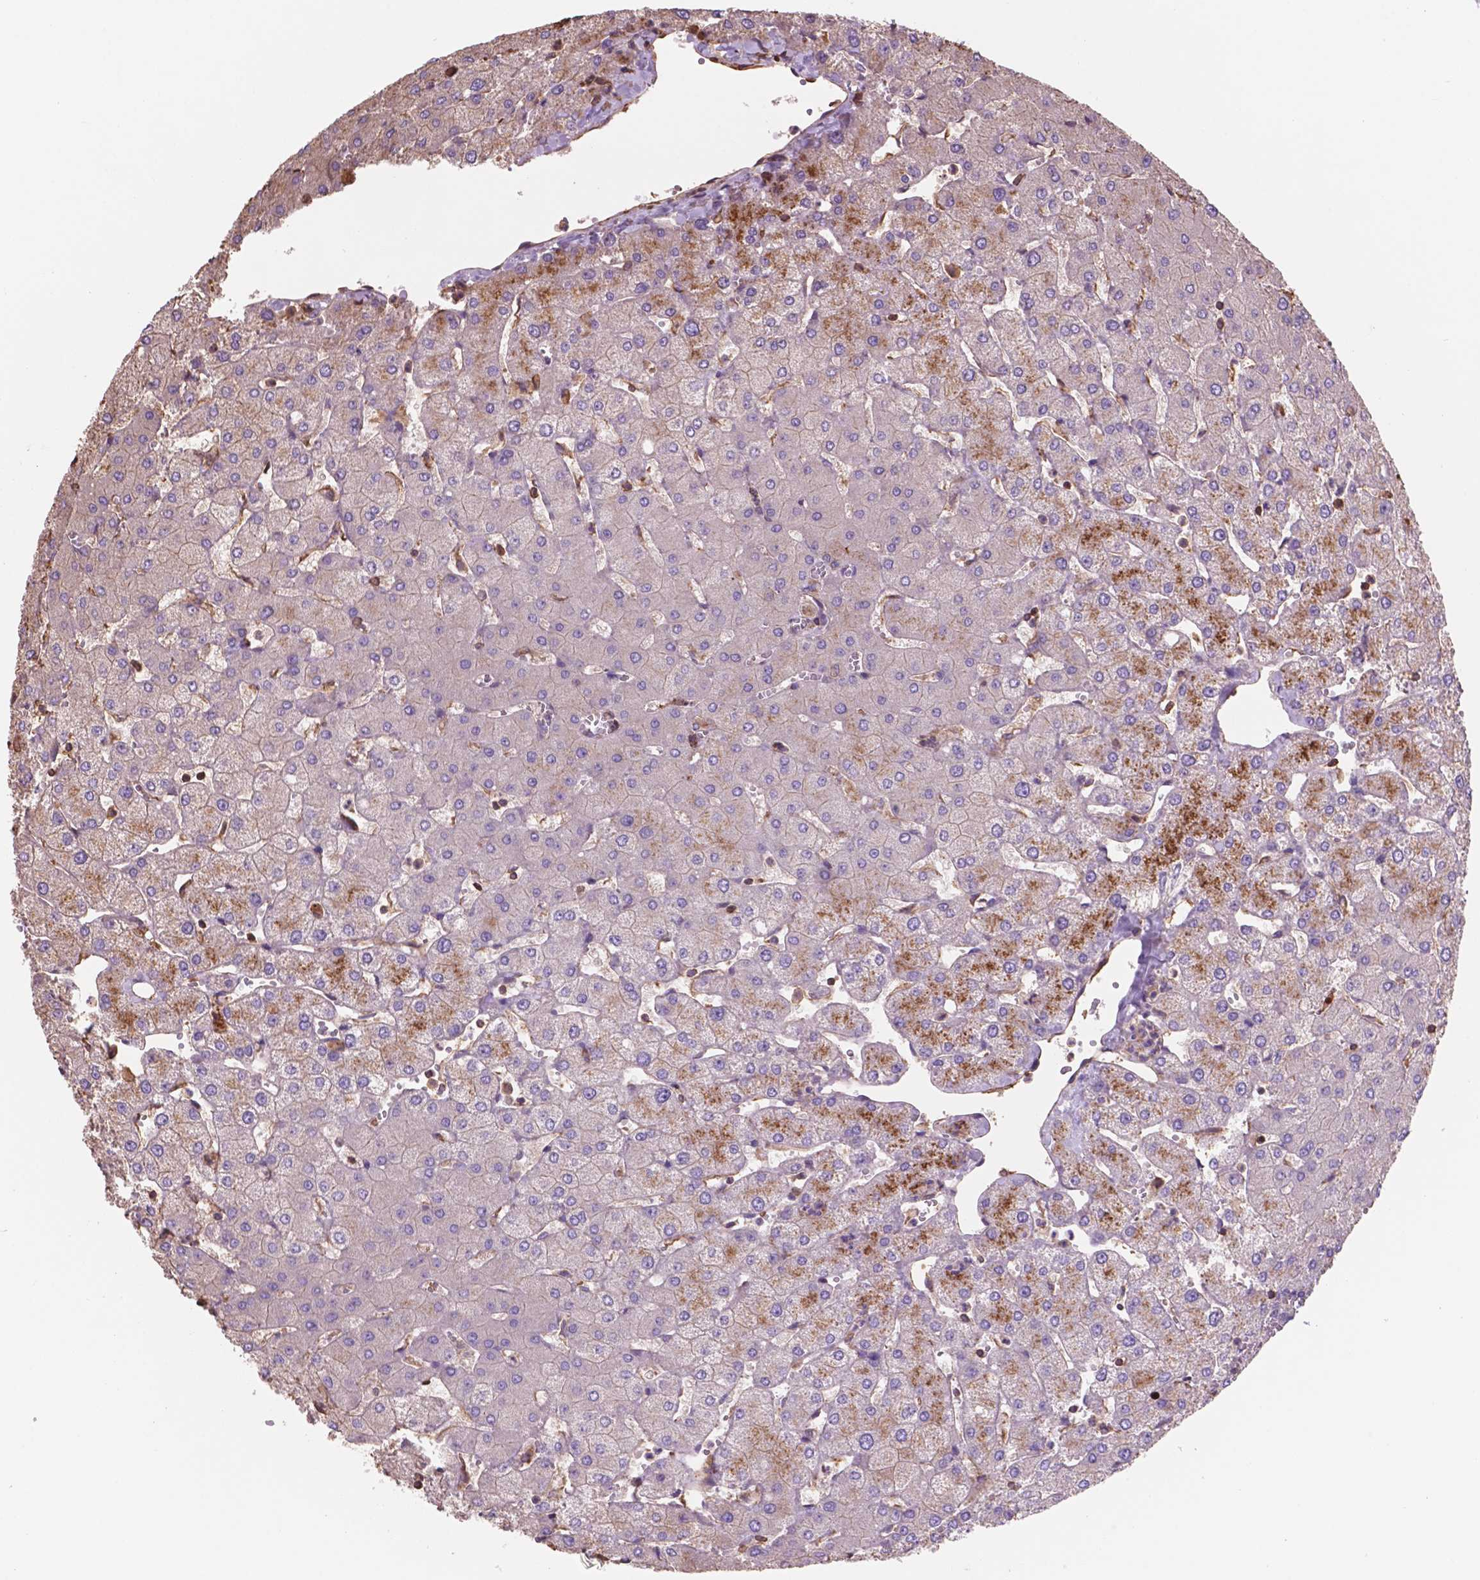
{"staining": {"intensity": "weak", "quantity": ">75%", "location": "cytoplasmic/membranous"}, "tissue": "liver", "cell_type": "Cholangiocytes", "image_type": "normal", "snomed": [{"axis": "morphology", "description": "Normal tissue, NOS"}, {"axis": "topography", "description": "Liver"}], "caption": "Liver stained with immunohistochemistry (IHC) exhibits weak cytoplasmic/membranous positivity in approximately >75% of cholangiocytes. The protein is stained brown, and the nuclei are stained in blue (DAB (3,3'-diaminobenzidine) IHC with brightfield microscopy, high magnification).", "gene": "NIPA2", "patient": {"sex": "female", "age": 54}}